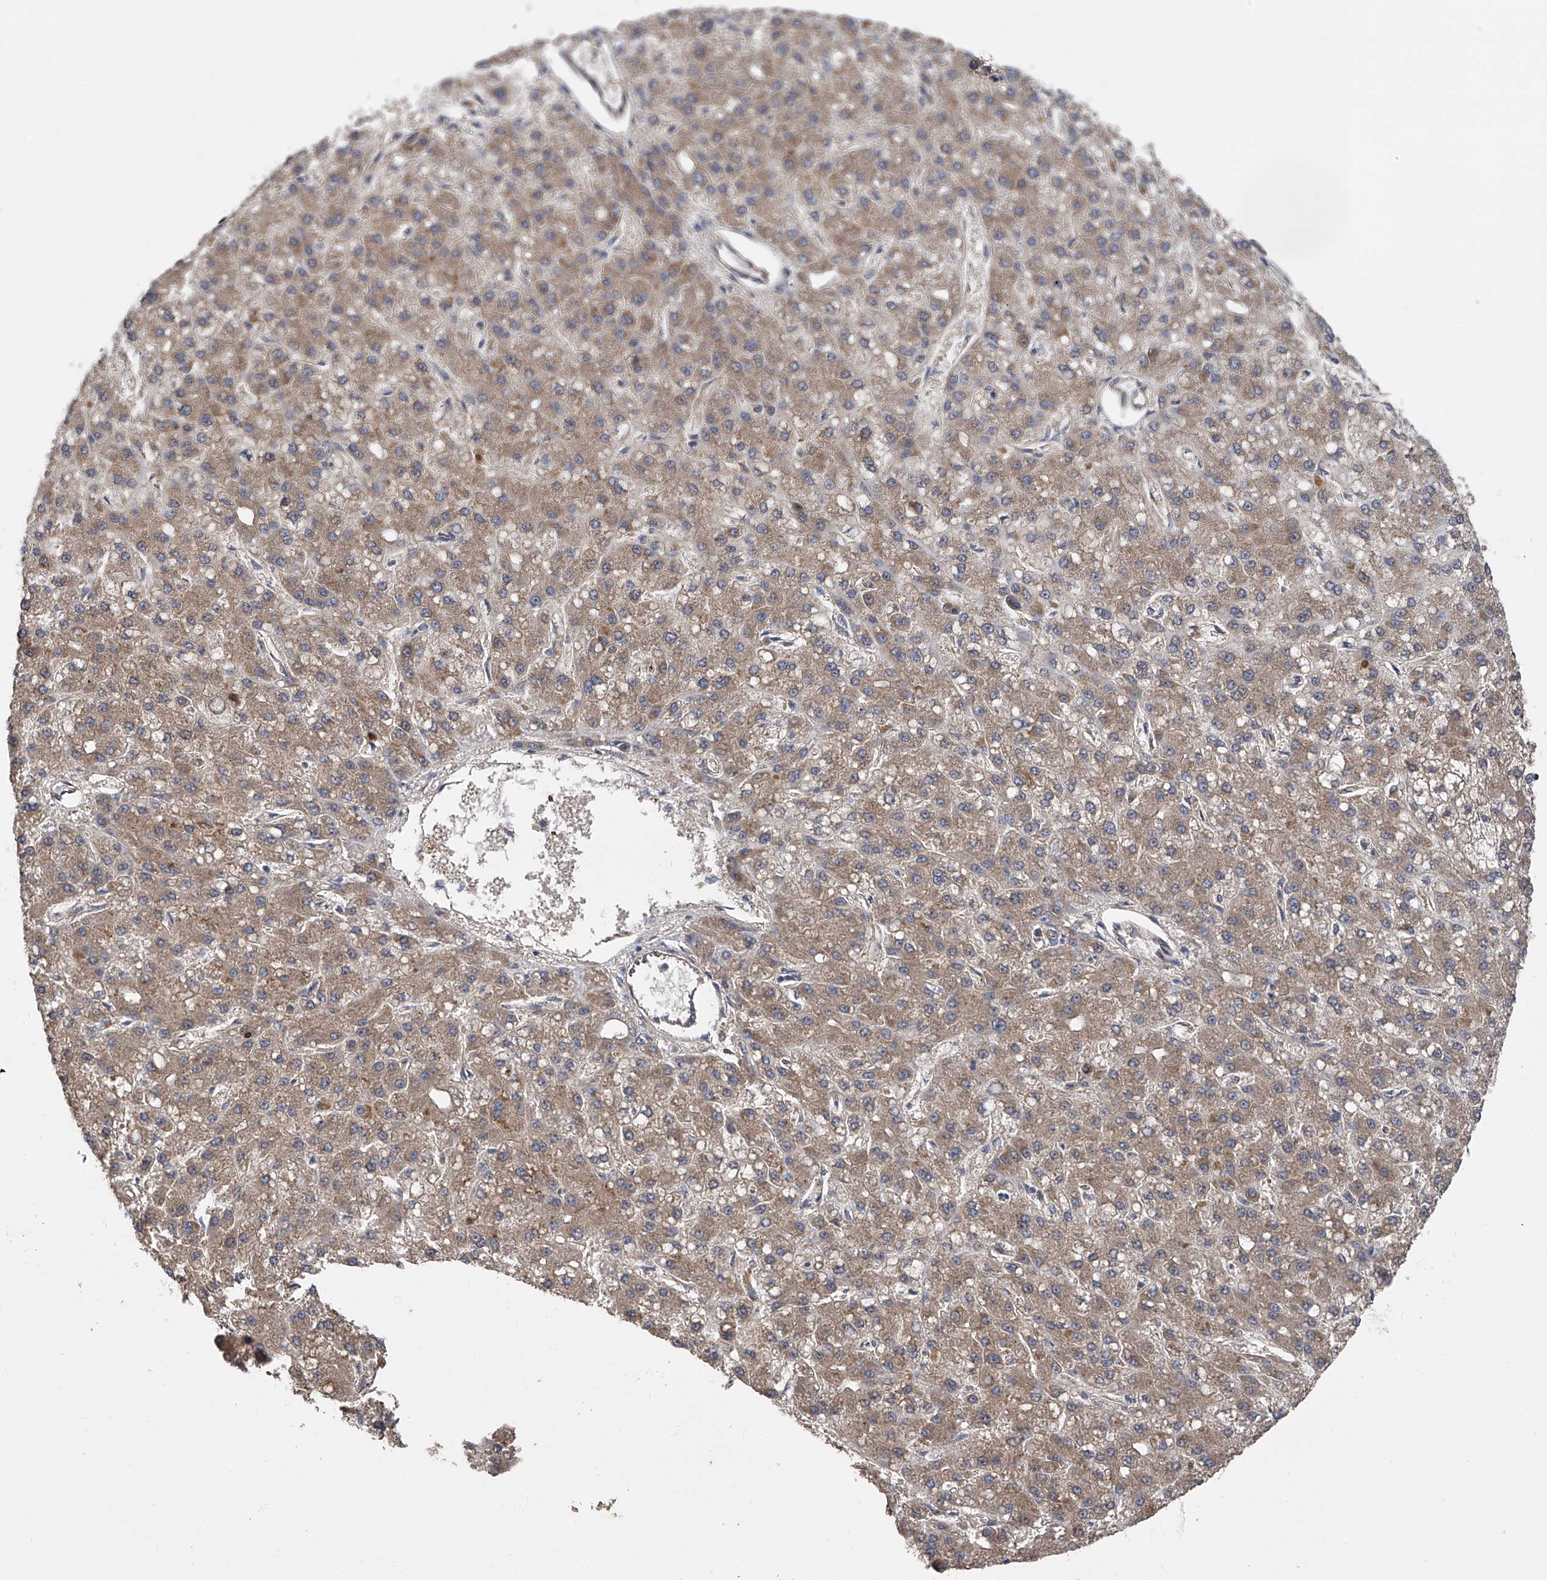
{"staining": {"intensity": "moderate", "quantity": ">75%", "location": "cytoplasmic/membranous"}, "tissue": "liver cancer", "cell_type": "Tumor cells", "image_type": "cancer", "snomed": [{"axis": "morphology", "description": "Carcinoma, Hepatocellular, NOS"}, {"axis": "topography", "description": "Liver"}], "caption": "Protein analysis of liver cancer tissue shows moderate cytoplasmic/membranous expression in about >75% of tumor cells.", "gene": "PTK2", "patient": {"sex": "male", "age": 67}}